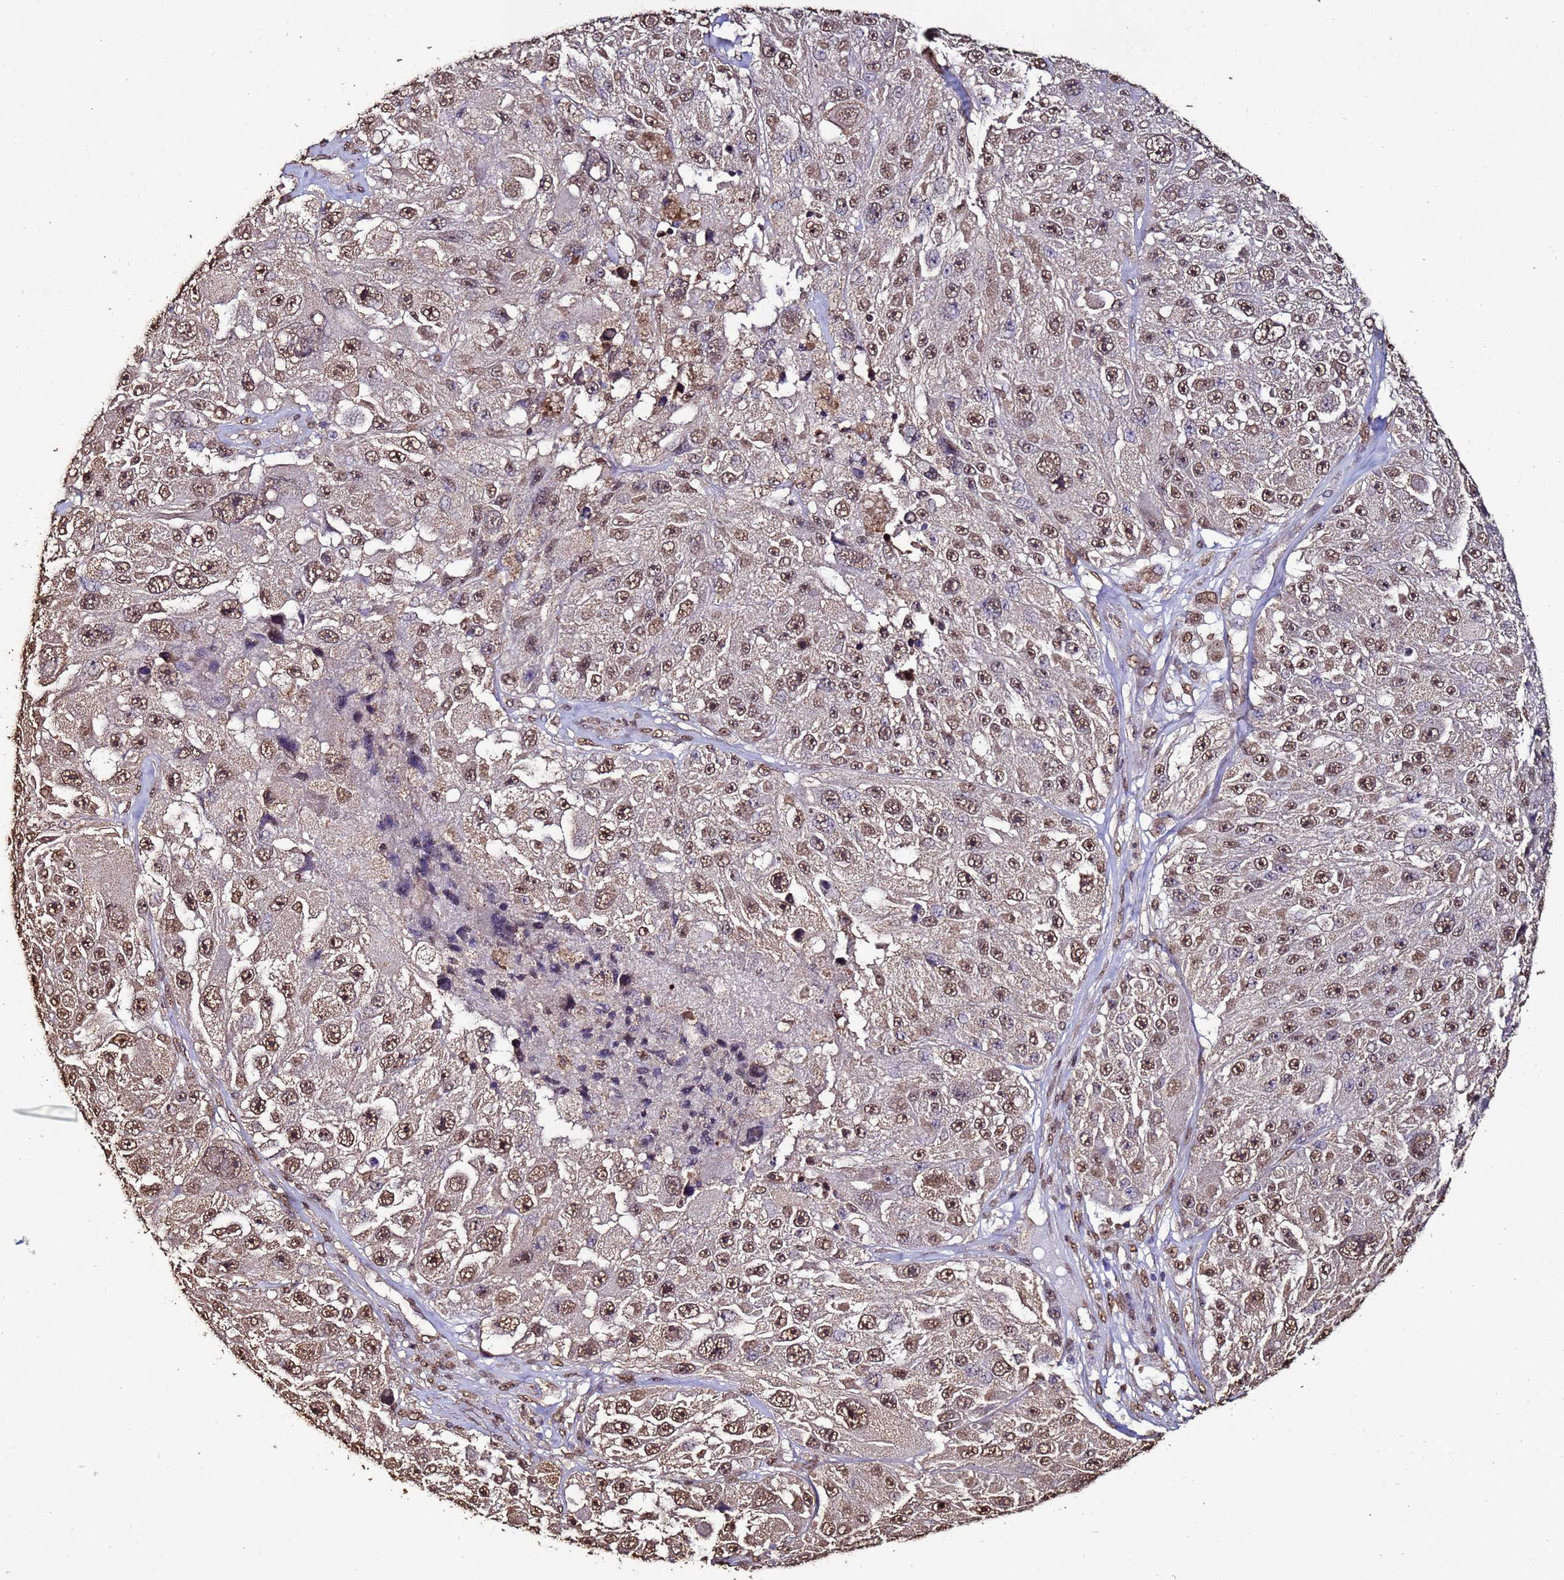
{"staining": {"intensity": "moderate", "quantity": ">75%", "location": "nuclear"}, "tissue": "melanoma", "cell_type": "Tumor cells", "image_type": "cancer", "snomed": [{"axis": "morphology", "description": "Malignant melanoma, Metastatic site"}, {"axis": "topography", "description": "Lymph node"}], "caption": "Protein staining demonstrates moderate nuclear positivity in about >75% of tumor cells in melanoma. (DAB (3,3'-diaminobenzidine) = brown stain, brightfield microscopy at high magnification).", "gene": "TRIP6", "patient": {"sex": "male", "age": 62}}